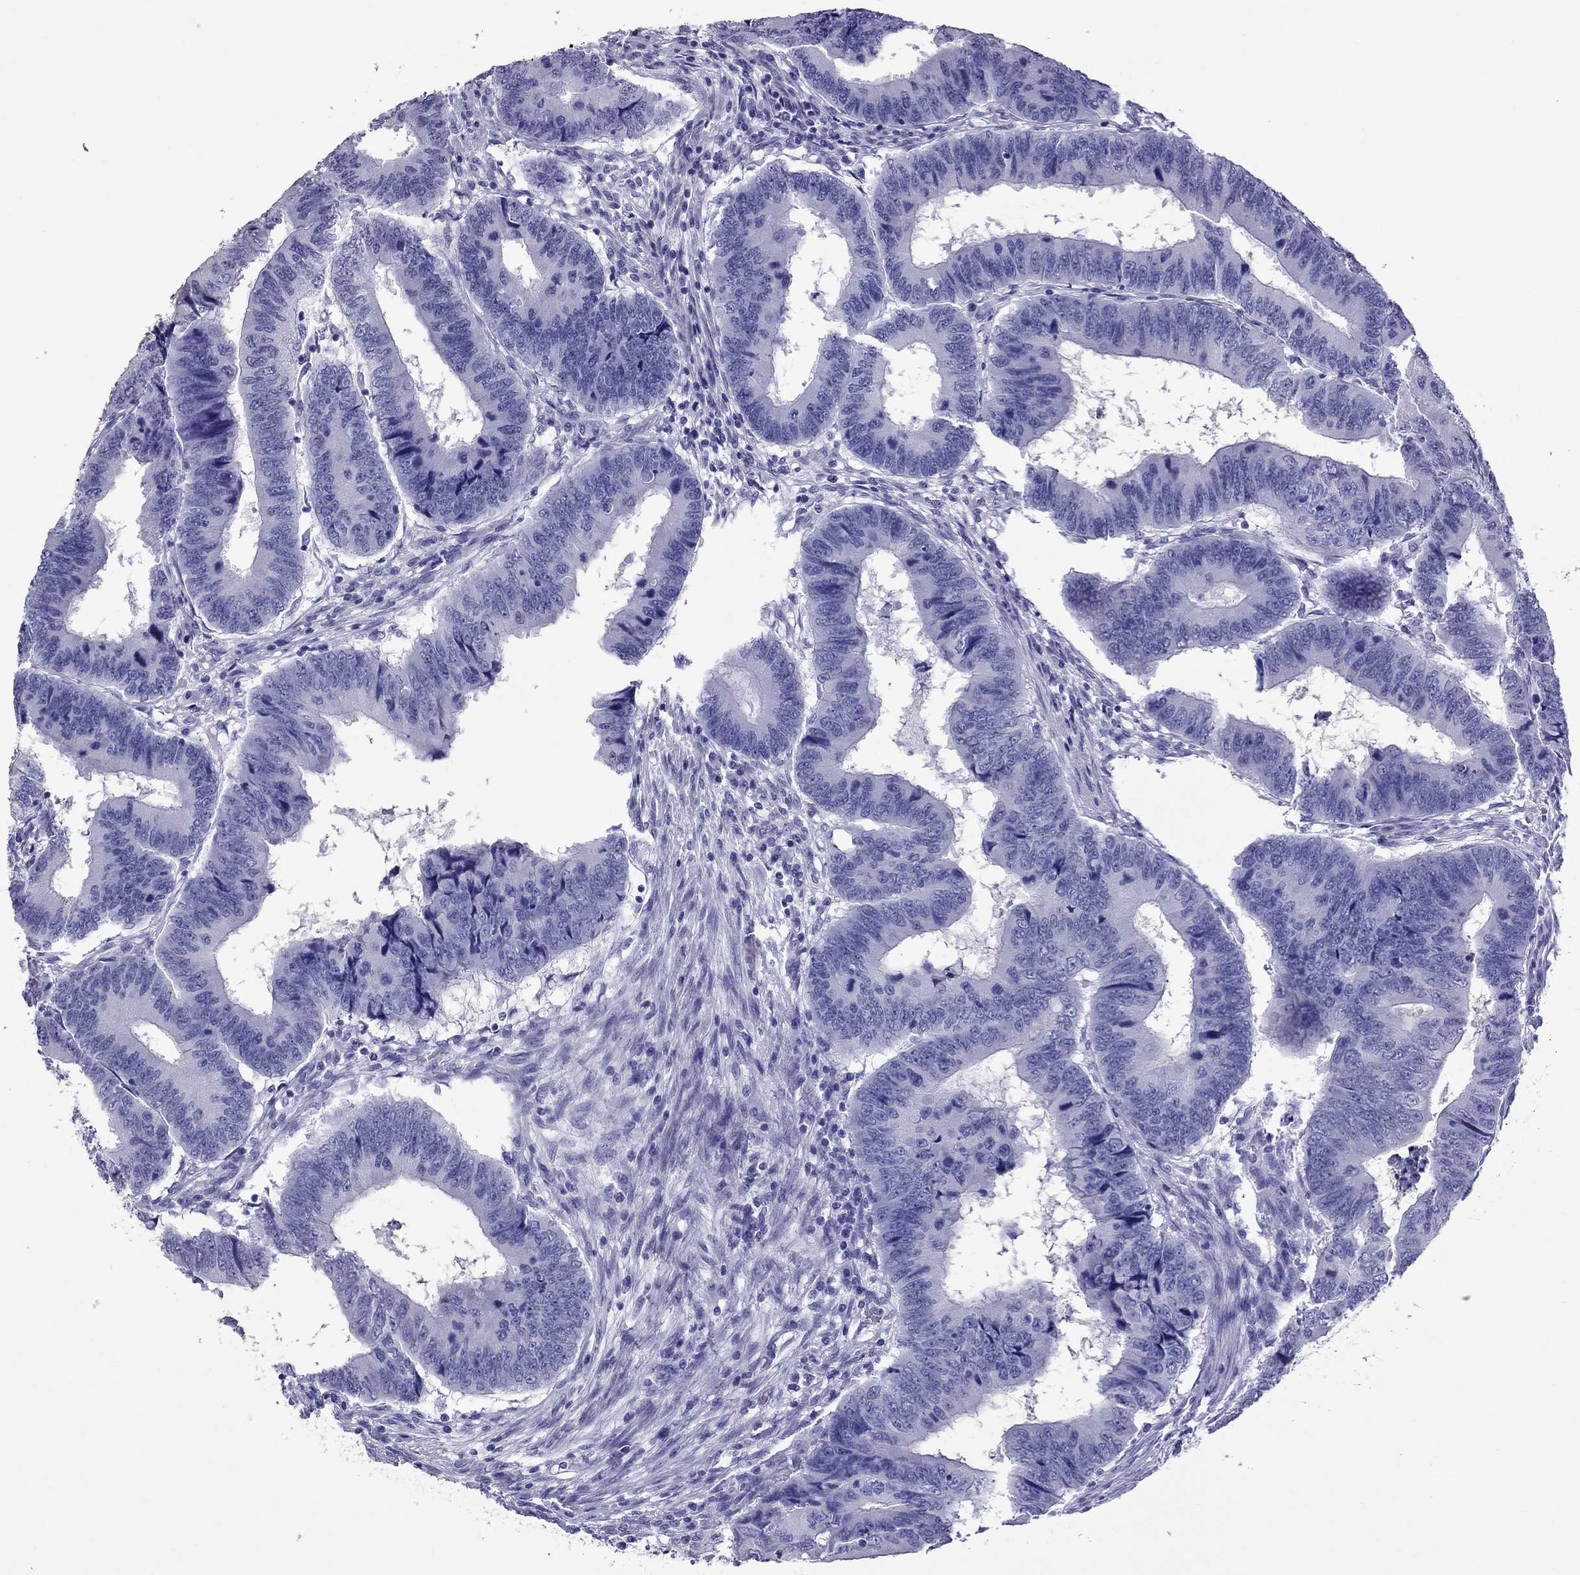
{"staining": {"intensity": "negative", "quantity": "none", "location": "none"}, "tissue": "colorectal cancer", "cell_type": "Tumor cells", "image_type": "cancer", "snomed": [{"axis": "morphology", "description": "Adenocarcinoma, NOS"}, {"axis": "topography", "description": "Colon"}], "caption": "Colorectal cancer stained for a protein using immunohistochemistry (IHC) reveals no staining tumor cells.", "gene": "SCART1", "patient": {"sex": "male", "age": 53}}